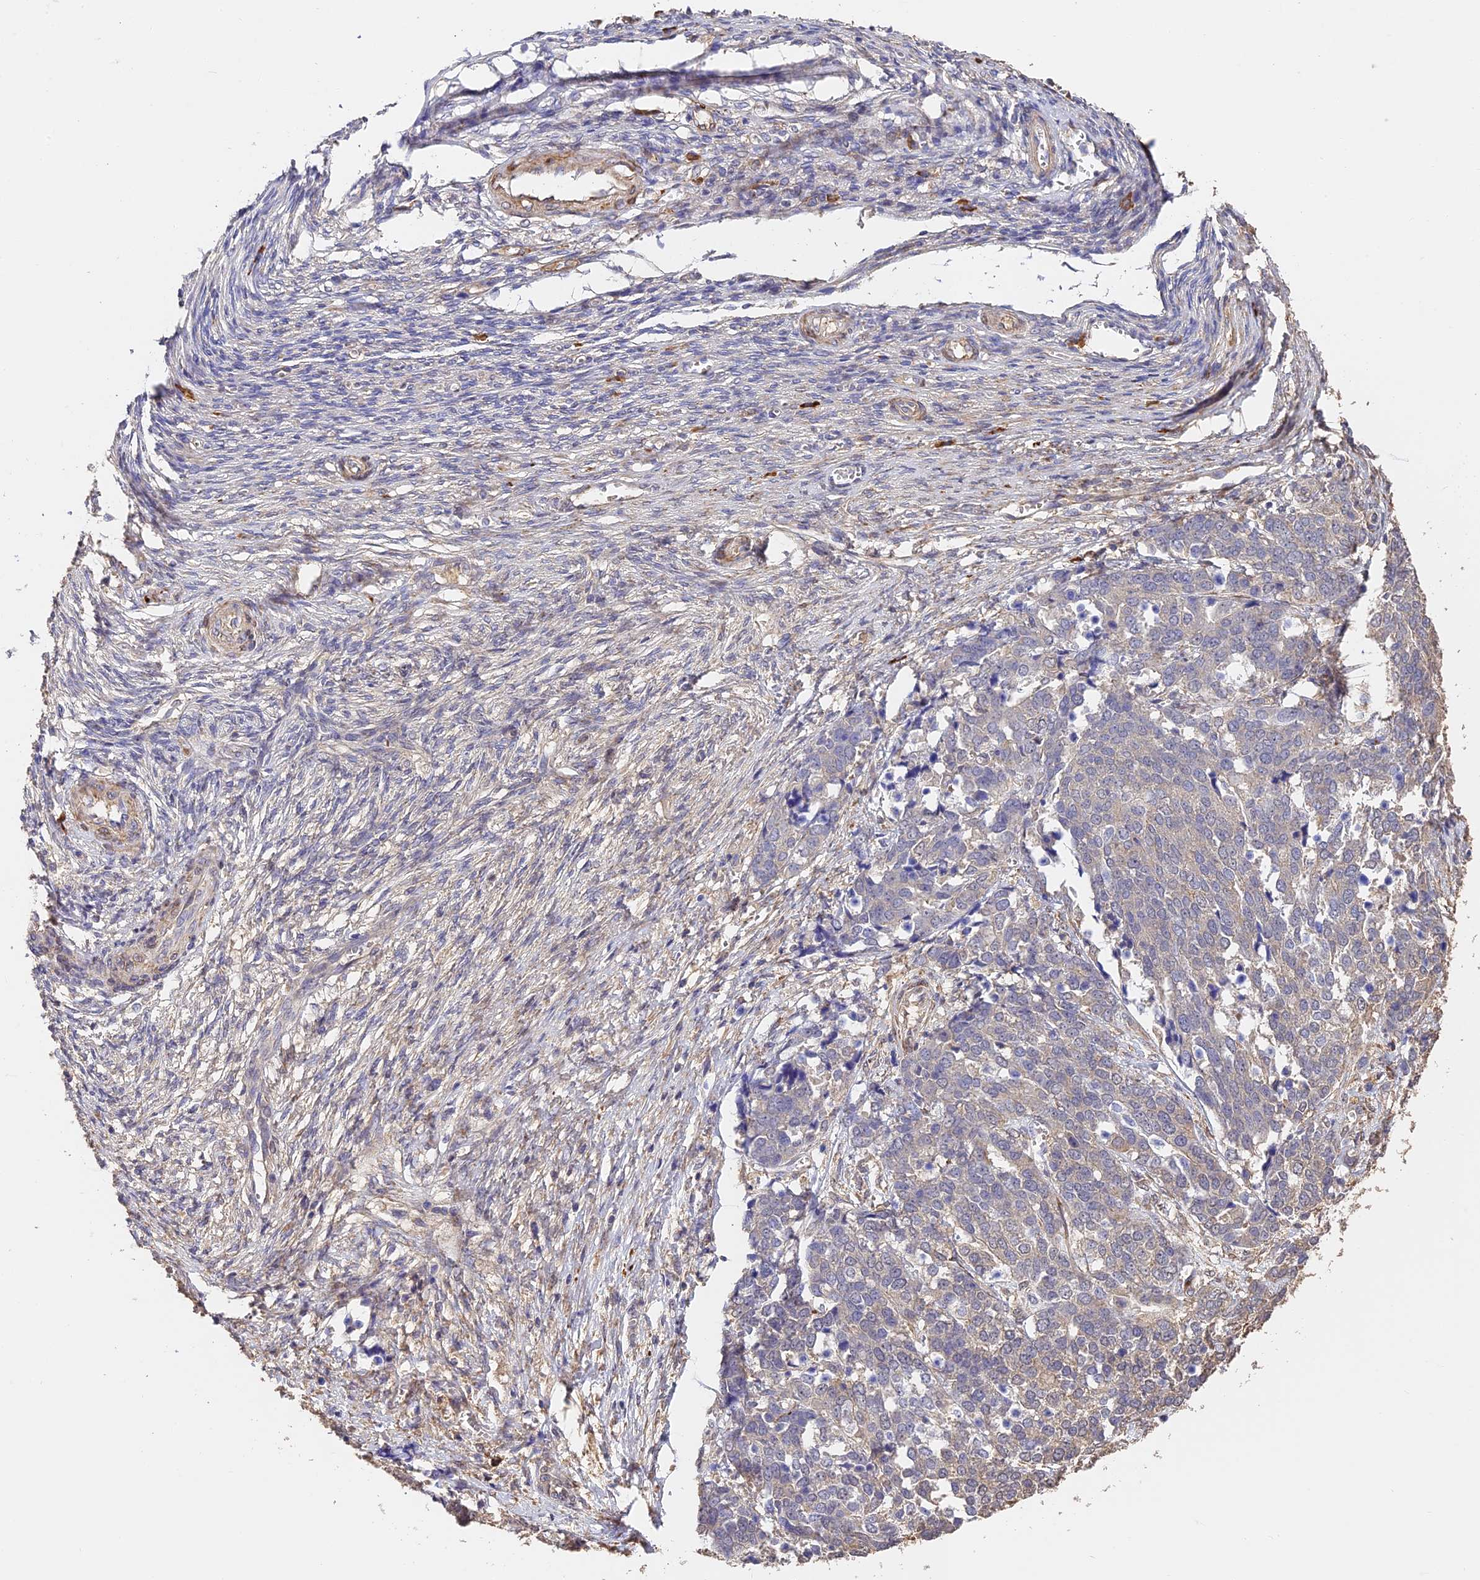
{"staining": {"intensity": "negative", "quantity": "none", "location": "none"}, "tissue": "ovarian cancer", "cell_type": "Tumor cells", "image_type": "cancer", "snomed": [{"axis": "morphology", "description": "Cystadenocarcinoma, serous, NOS"}, {"axis": "topography", "description": "Ovary"}], "caption": "Immunohistochemistry (IHC) image of neoplastic tissue: human ovarian serous cystadenocarcinoma stained with DAB (3,3'-diaminobenzidine) demonstrates no significant protein positivity in tumor cells.", "gene": "SLC11A1", "patient": {"sex": "female", "age": 44}}